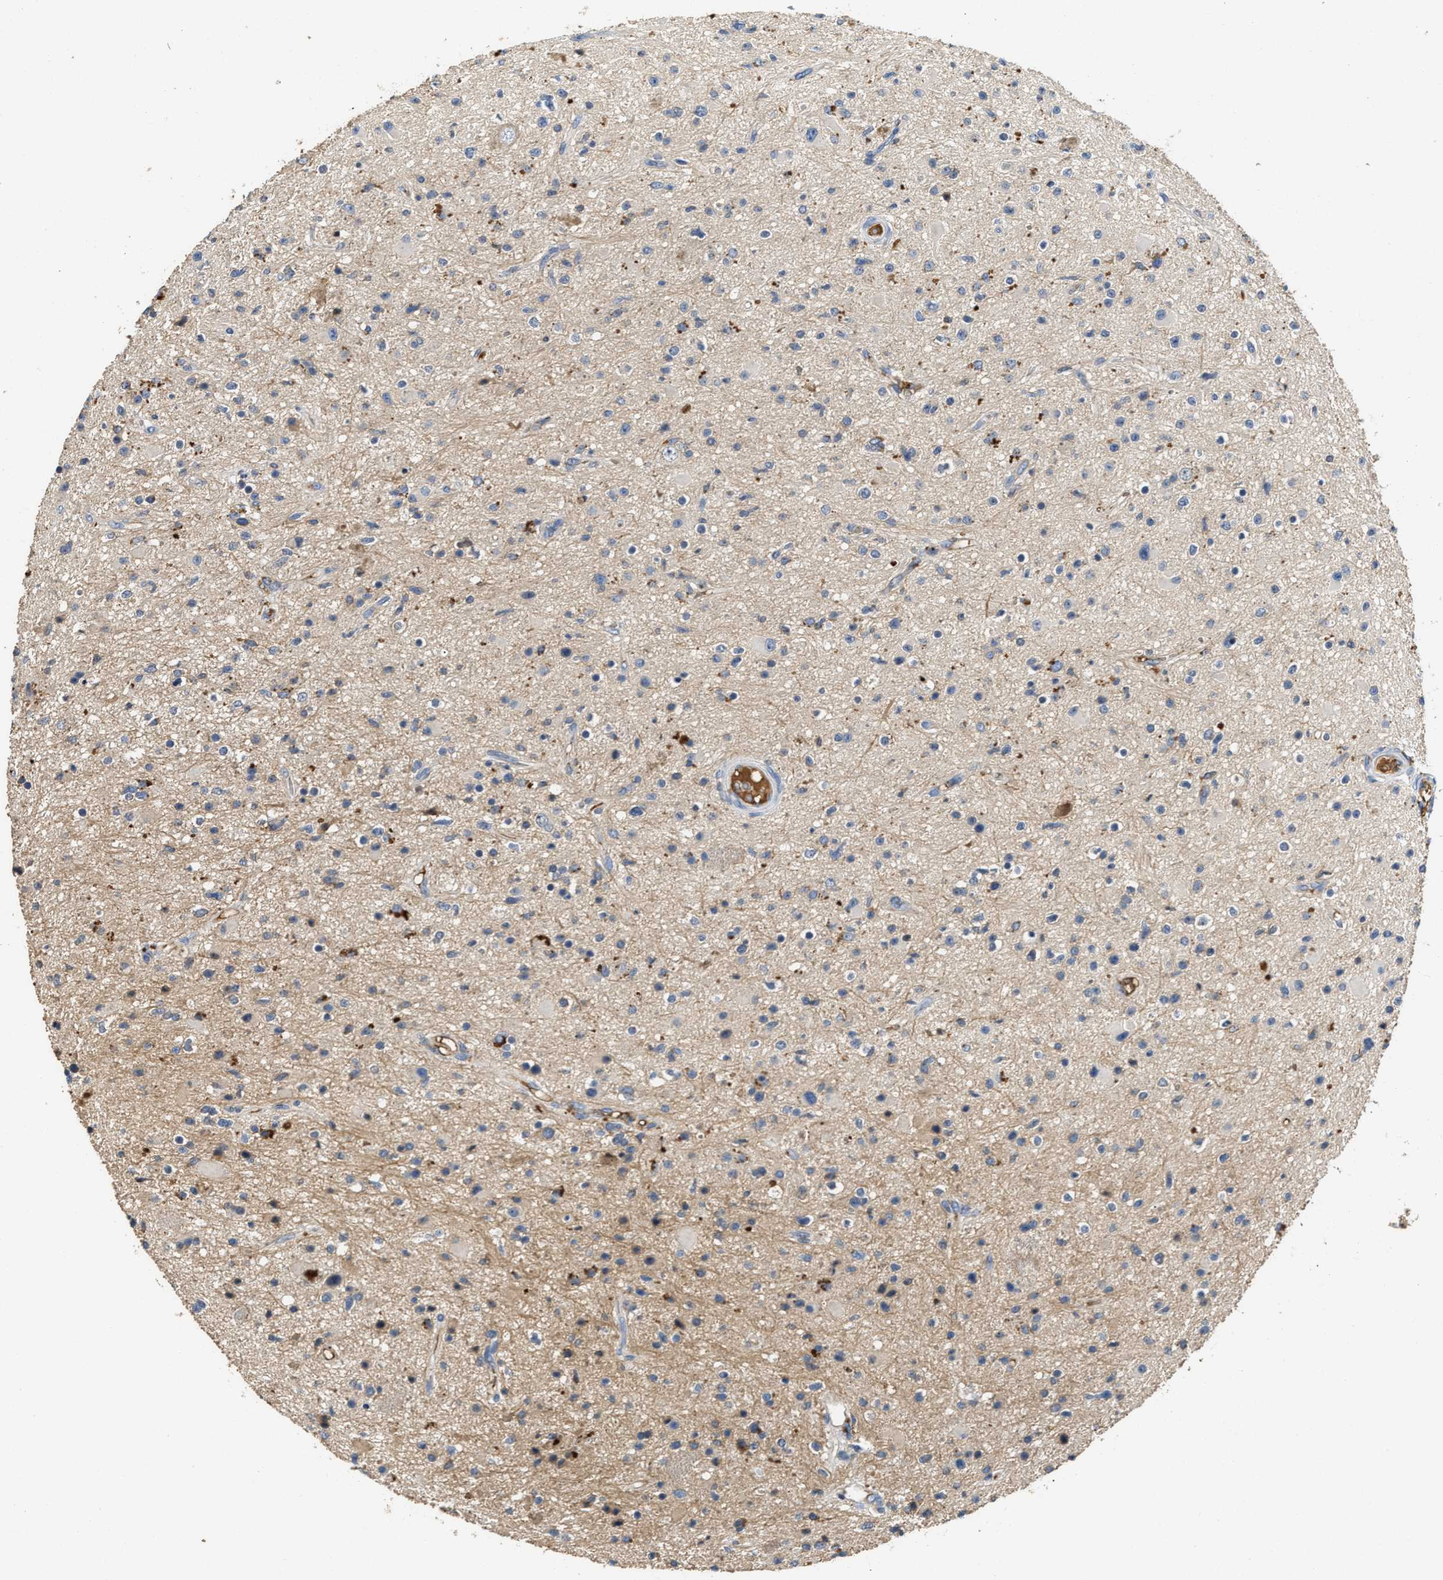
{"staining": {"intensity": "weak", "quantity": "<25%", "location": "cytoplasmic/membranous"}, "tissue": "glioma", "cell_type": "Tumor cells", "image_type": "cancer", "snomed": [{"axis": "morphology", "description": "Glioma, malignant, High grade"}, {"axis": "topography", "description": "Brain"}], "caption": "Immunohistochemistry micrograph of glioma stained for a protein (brown), which displays no positivity in tumor cells.", "gene": "C3", "patient": {"sex": "male", "age": 33}}